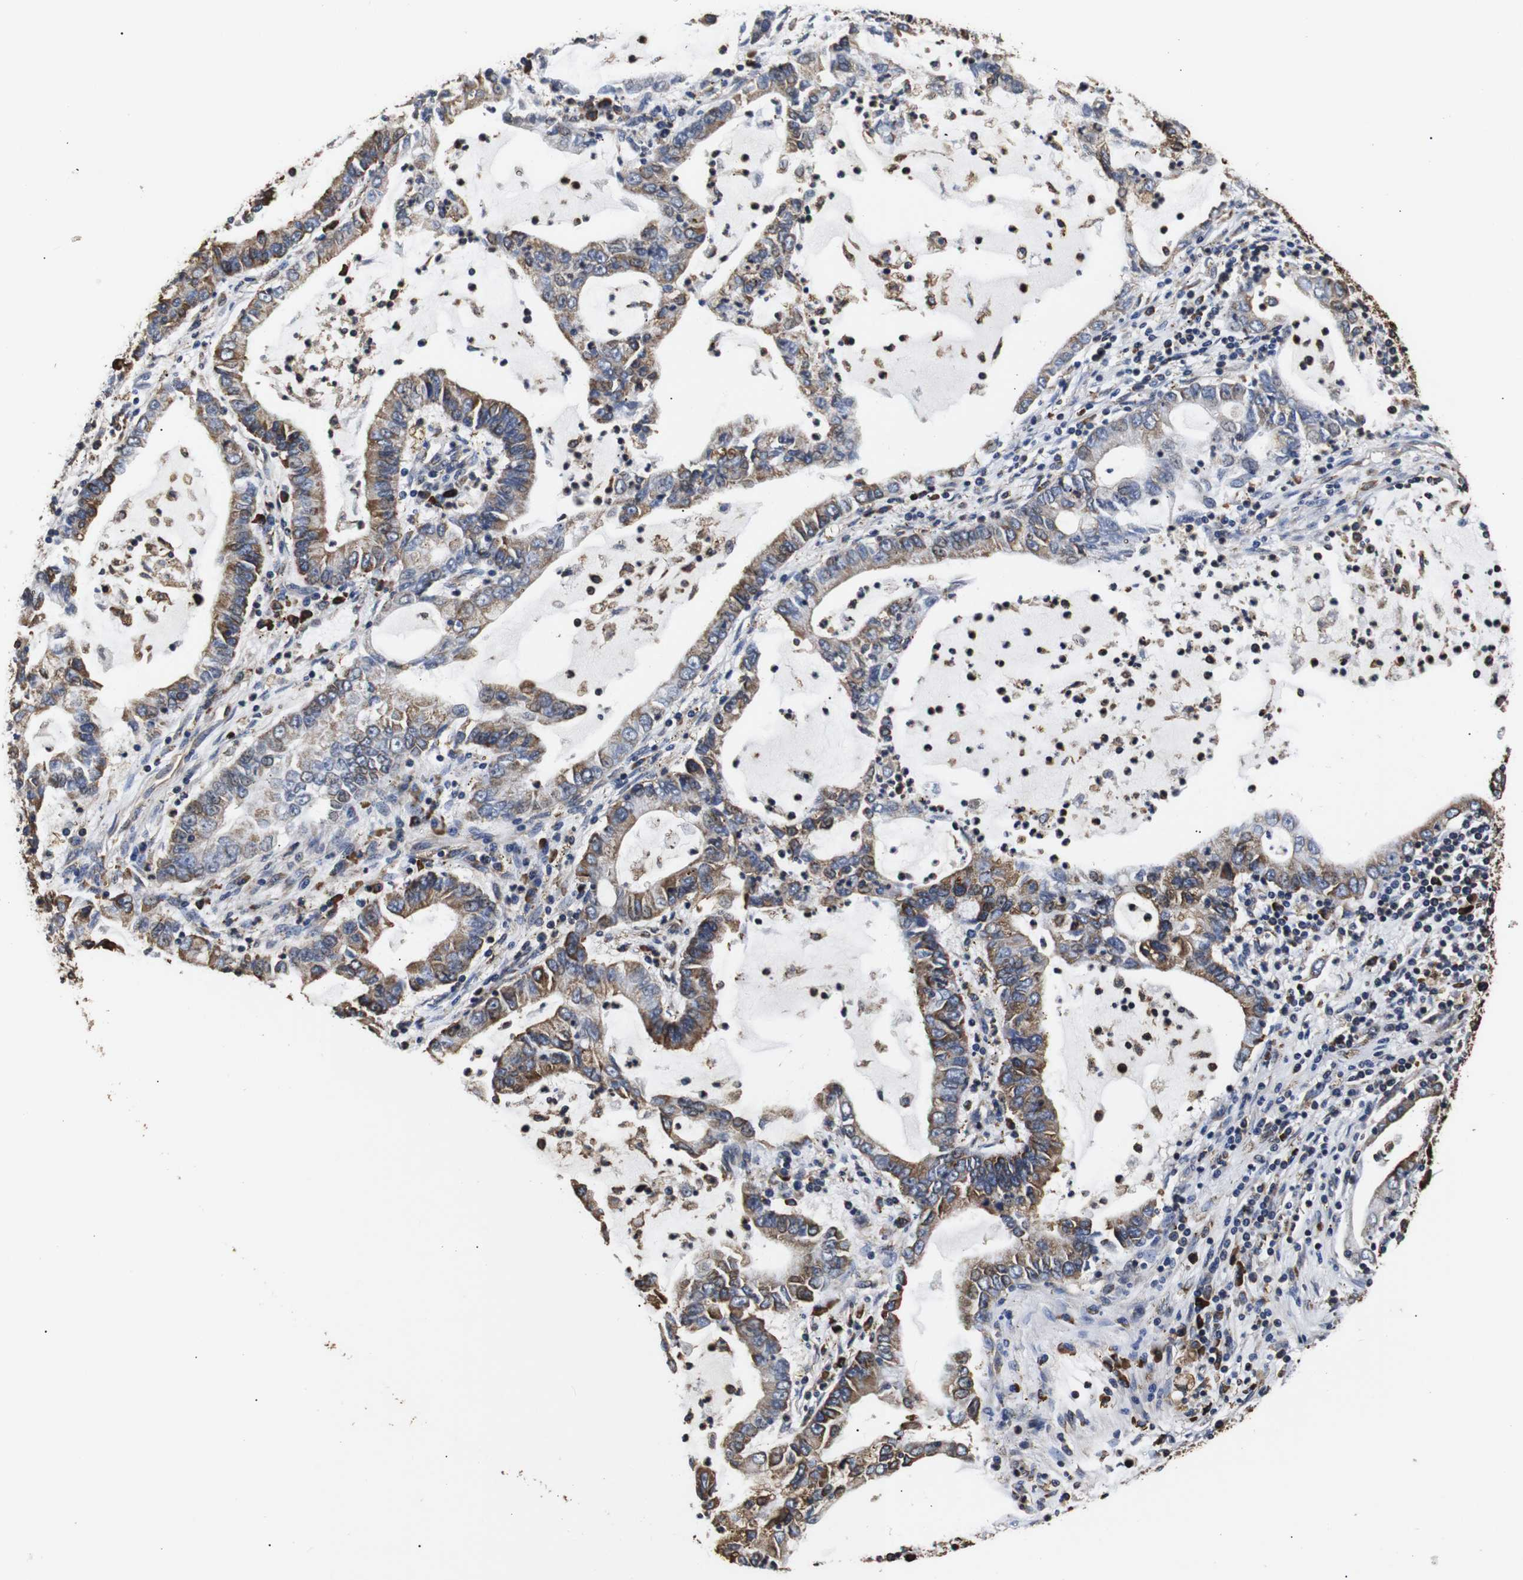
{"staining": {"intensity": "moderate", "quantity": ">75%", "location": "cytoplasmic/membranous"}, "tissue": "lung cancer", "cell_type": "Tumor cells", "image_type": "cancer", "snomed": [{"axis": "morphology", "description": "Adenocarcinoma, NOS"}, {"axis": "topography", "description": "Lung"}], "caption": "Brown immunohistochemical staining in lung adenocarcinoma demonstrates moderate cytoplasmic/membranous positivity in about >75% of tumor cells.", "gene": "HHIP", "patient": {"sex": "female", "age": 51}}